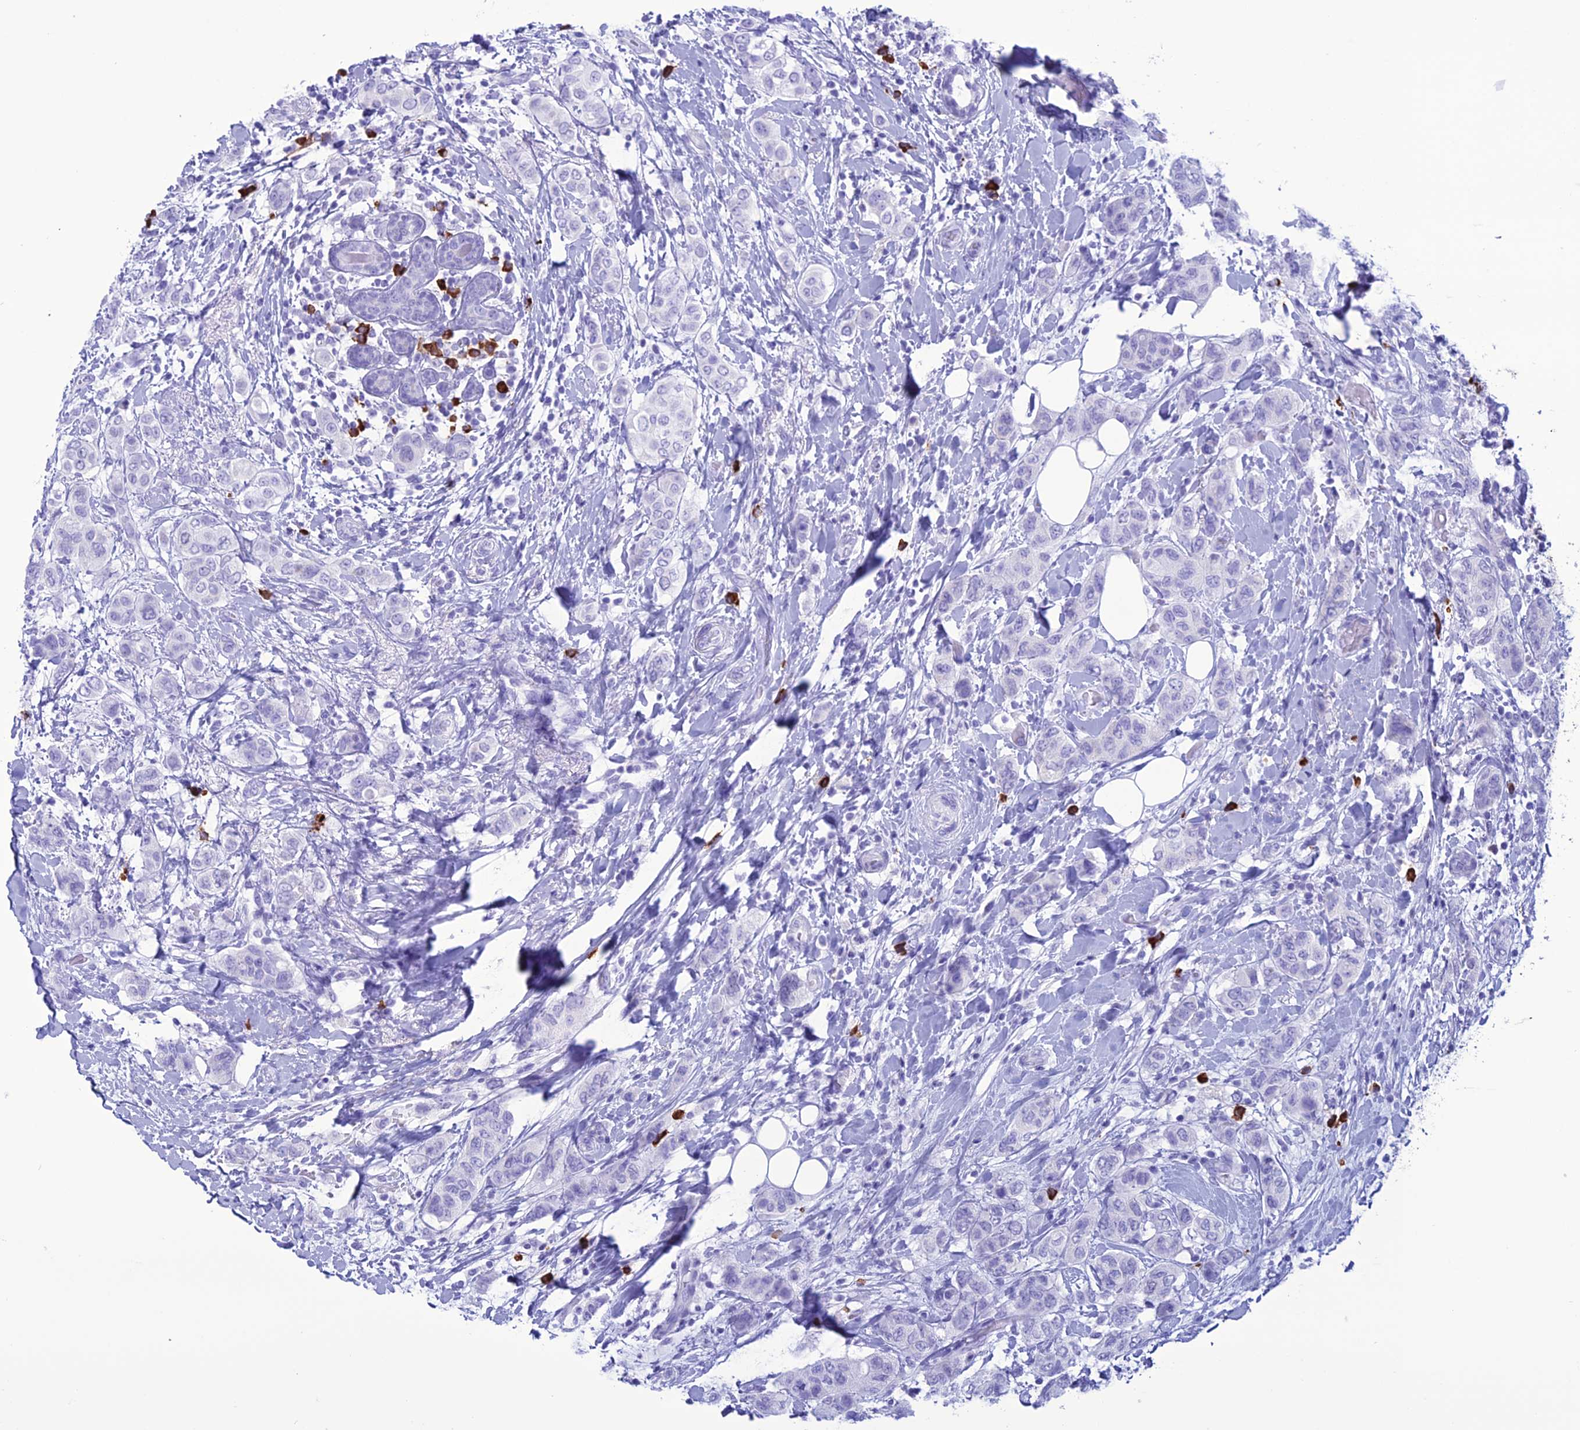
{"staining": {"intensity": "negative", "quantity": "none", "location": "none"}, "tissue": "breast cancer", "cell_type": "Tumor cells", "image_type": "cancer", "snomed": [{"axis": "morphology", "description": "Lobular carcinoma"}, {"axis": "topography", "description": "Breast"}], "caption": "Immunohistochemistry micrograph of neoplastic tissue: human breast cancer stained with DAB (3,3'-diaminobenzidine) exhibits no significant protein staining in tumor cells. (DAB (3,3'-diaminobenzidine) IHC, high magnification).", "gene": "MZB1", "patient": {"sex": "female", "age": 51}}